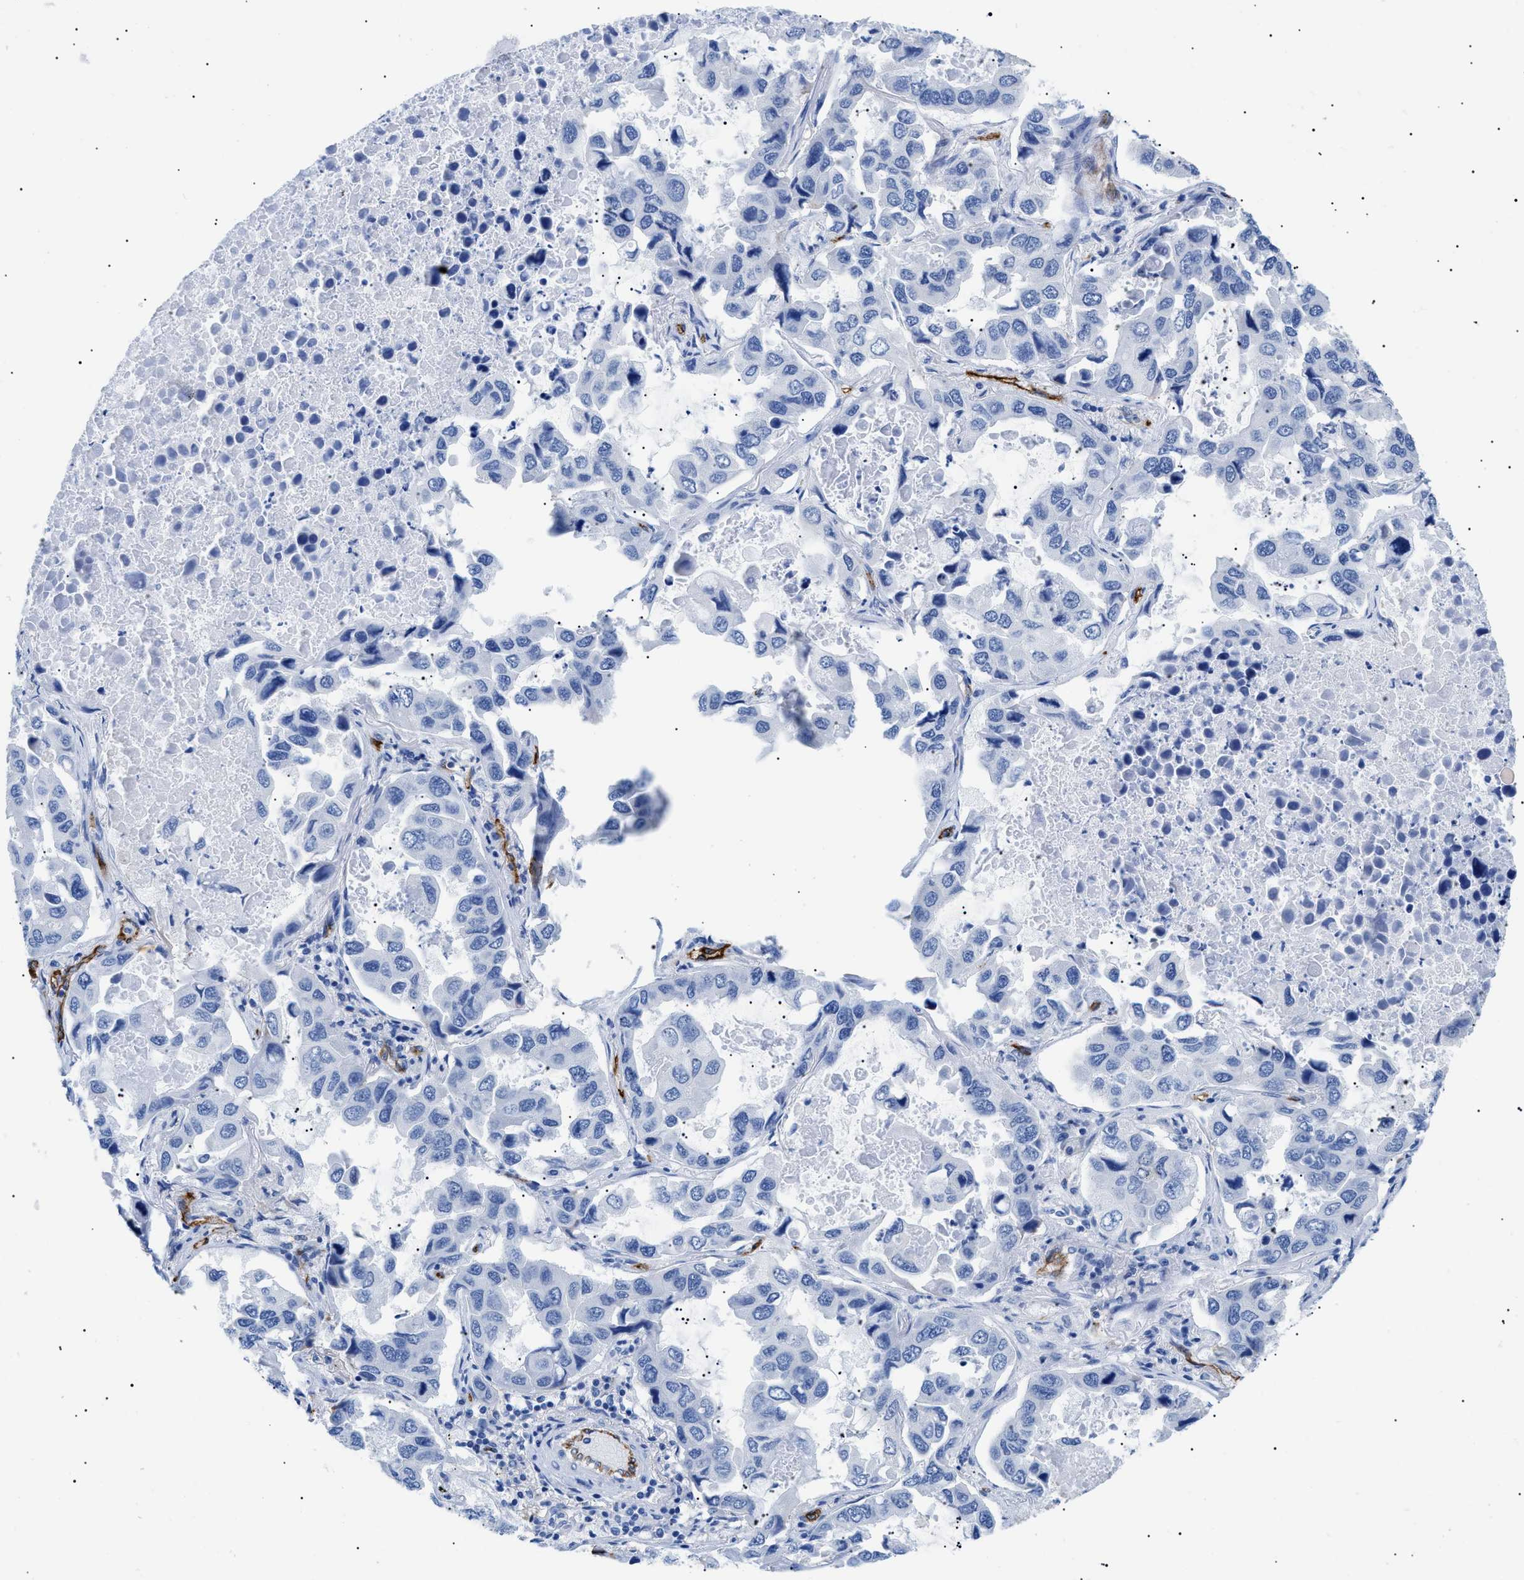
{"staining": {"intensity": "negative", "quantity": "none", "location": "none"}, "tissue": "lung cancer", "cell_type": "Tumor cells", "image_type": "cancer", "snomed": [{"axis": "morphology", "description": "Adenocarcinoma, NOS"}, {"axis": "topography", "description": "Lung"}], "caption": "This image is of adenocarcinoma (lung) stained with immunohistochemistry (IHC) to label a protein in brown with the nuclei are counter-stained blue. There is no positivity in tumor cells. (DAB immunohistochemistry (IHC), high magnification).", "gene": "PODXL", "patient": {"sex": "male", "age": 64}}